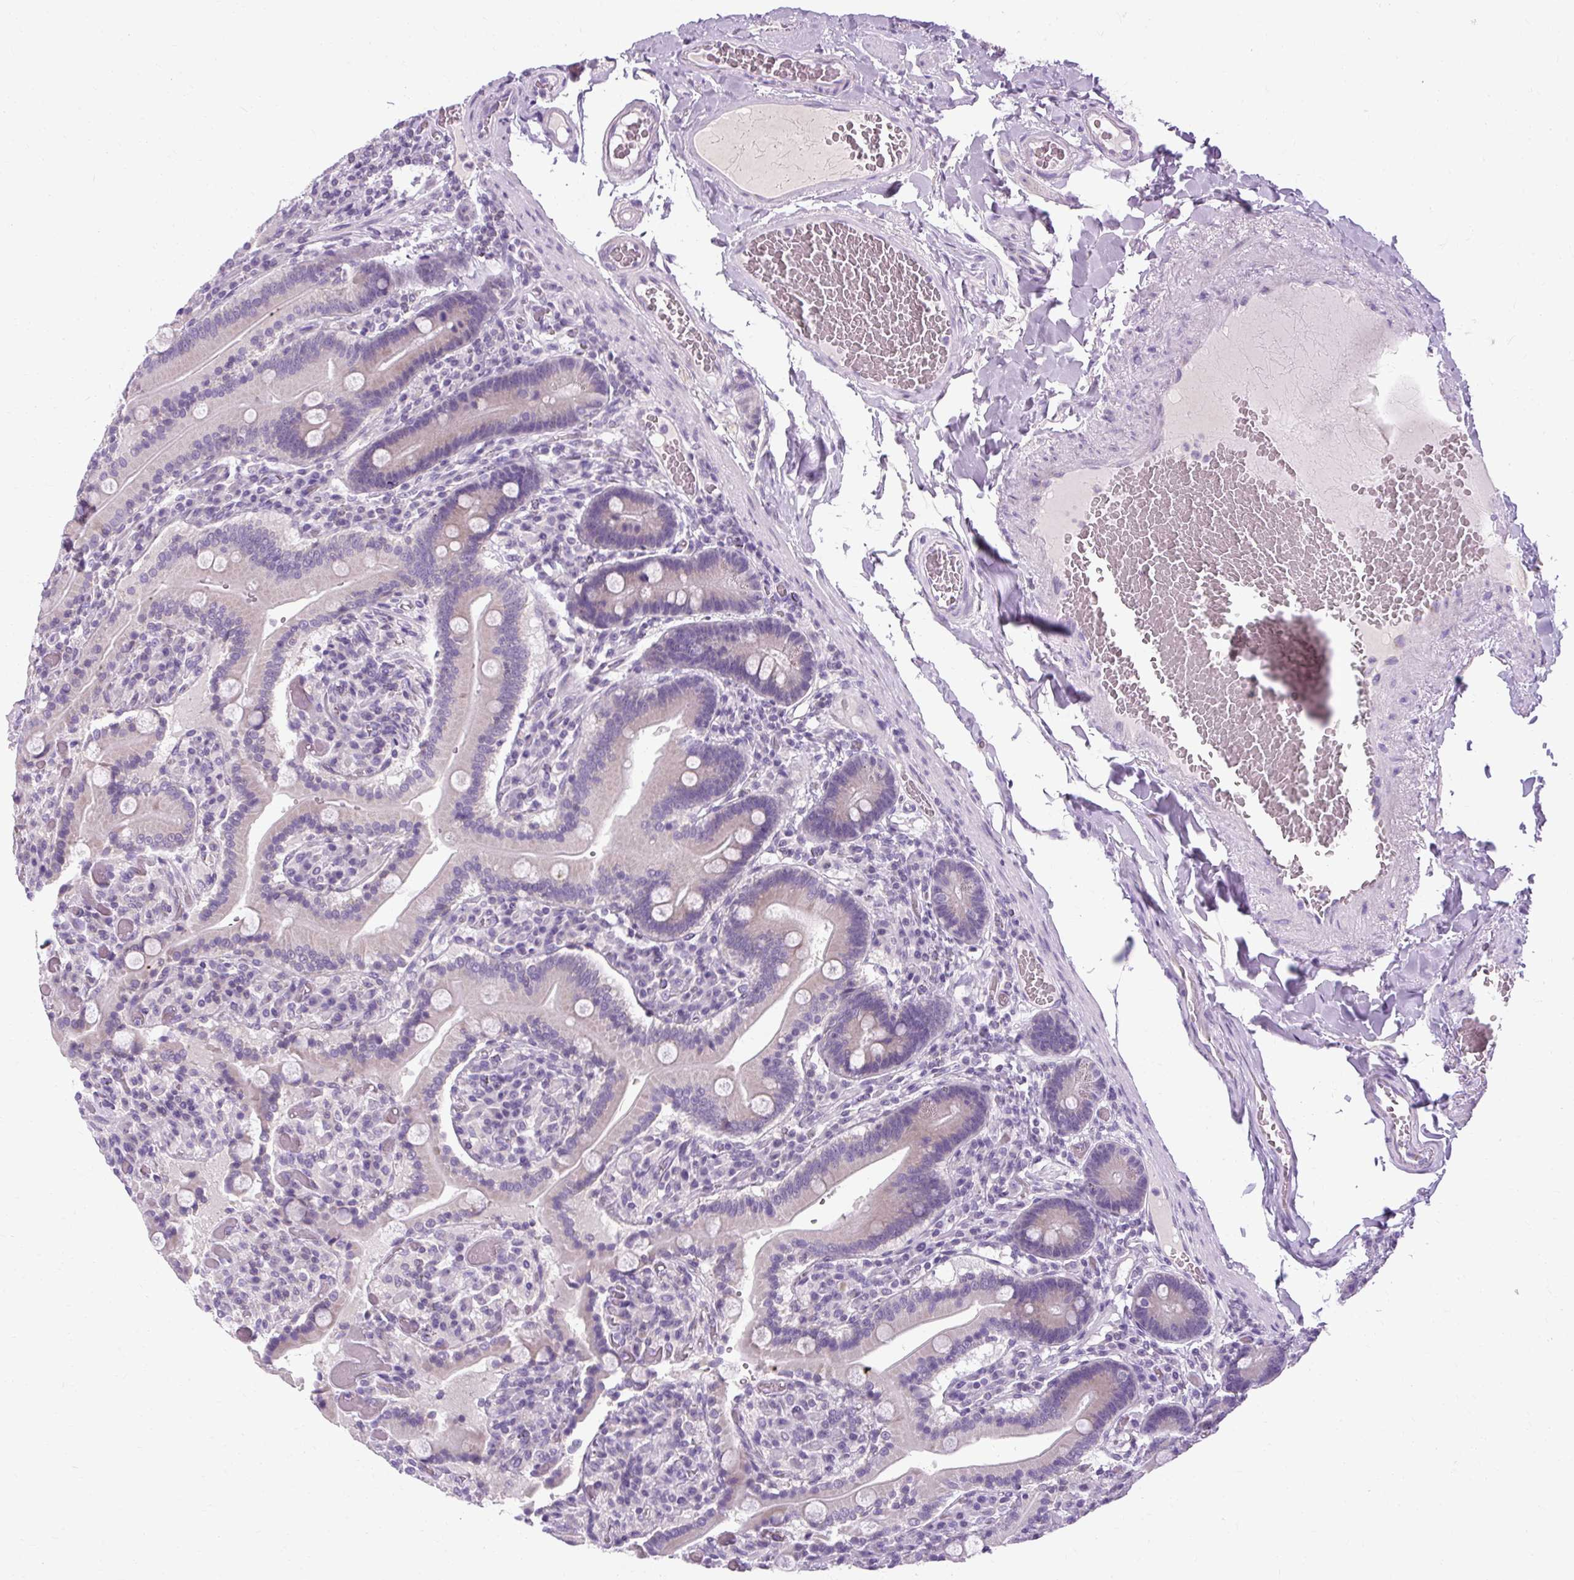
{"staining": {"intensity": "negative", "quantity": "none", "location": "none"}, "tissue": "duodenum", "cell_type": "Glandular cells", "image_type": "normal", "snomed": [{"axis": "morphology", "description": "Normal tissue, NOS"}, {"axis": "topography", "description": "Duodenum"}], "caption": "High magnification brightfield microscopy of unremarkable duodenum stained with DAB (3,3'-diaminobenzidine) (brown) and counterstained with hematoxylin (blue): glandular cells show no significant expression.", "gene": "B3GNT4", "patient": {"sex": "female", "age": 62}}